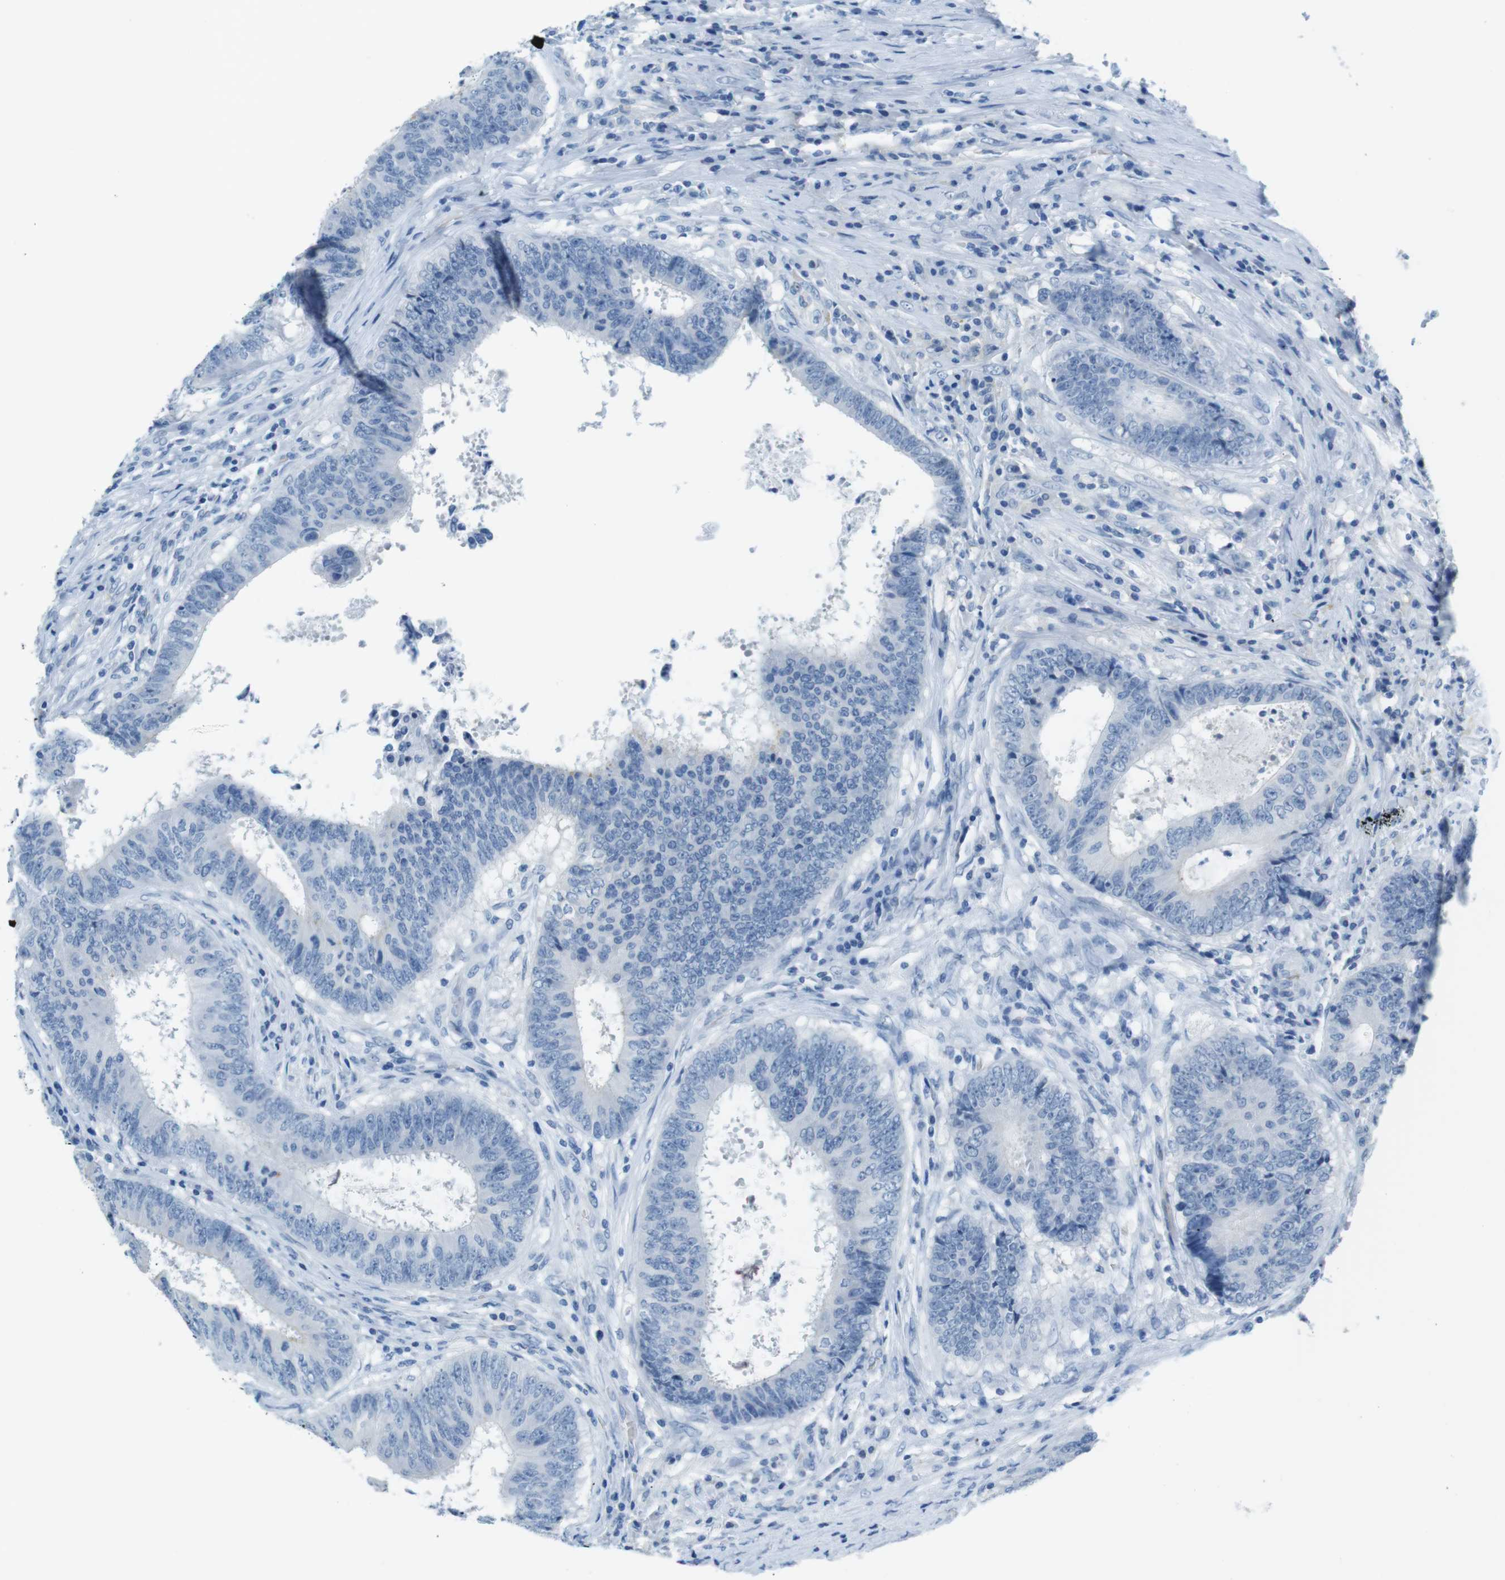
{"staining": {"intensity": "negative", "quantity": "none", "location": "none"}, "tissue": "colorectal cancer", "cell_type": "Tumor cells", "image_type": "cancer", "snomed": [{"axis": "morphology", "description": "Adenocarcinoma, NOS"}, {"axis": "topography", "description": "Rectum"}], "caption": "Tumor cells show no significant expression in adenocarcinoma (colorectal).", "gene": "TFAP2C", "patient": {"sex": "male", "age": 72}}